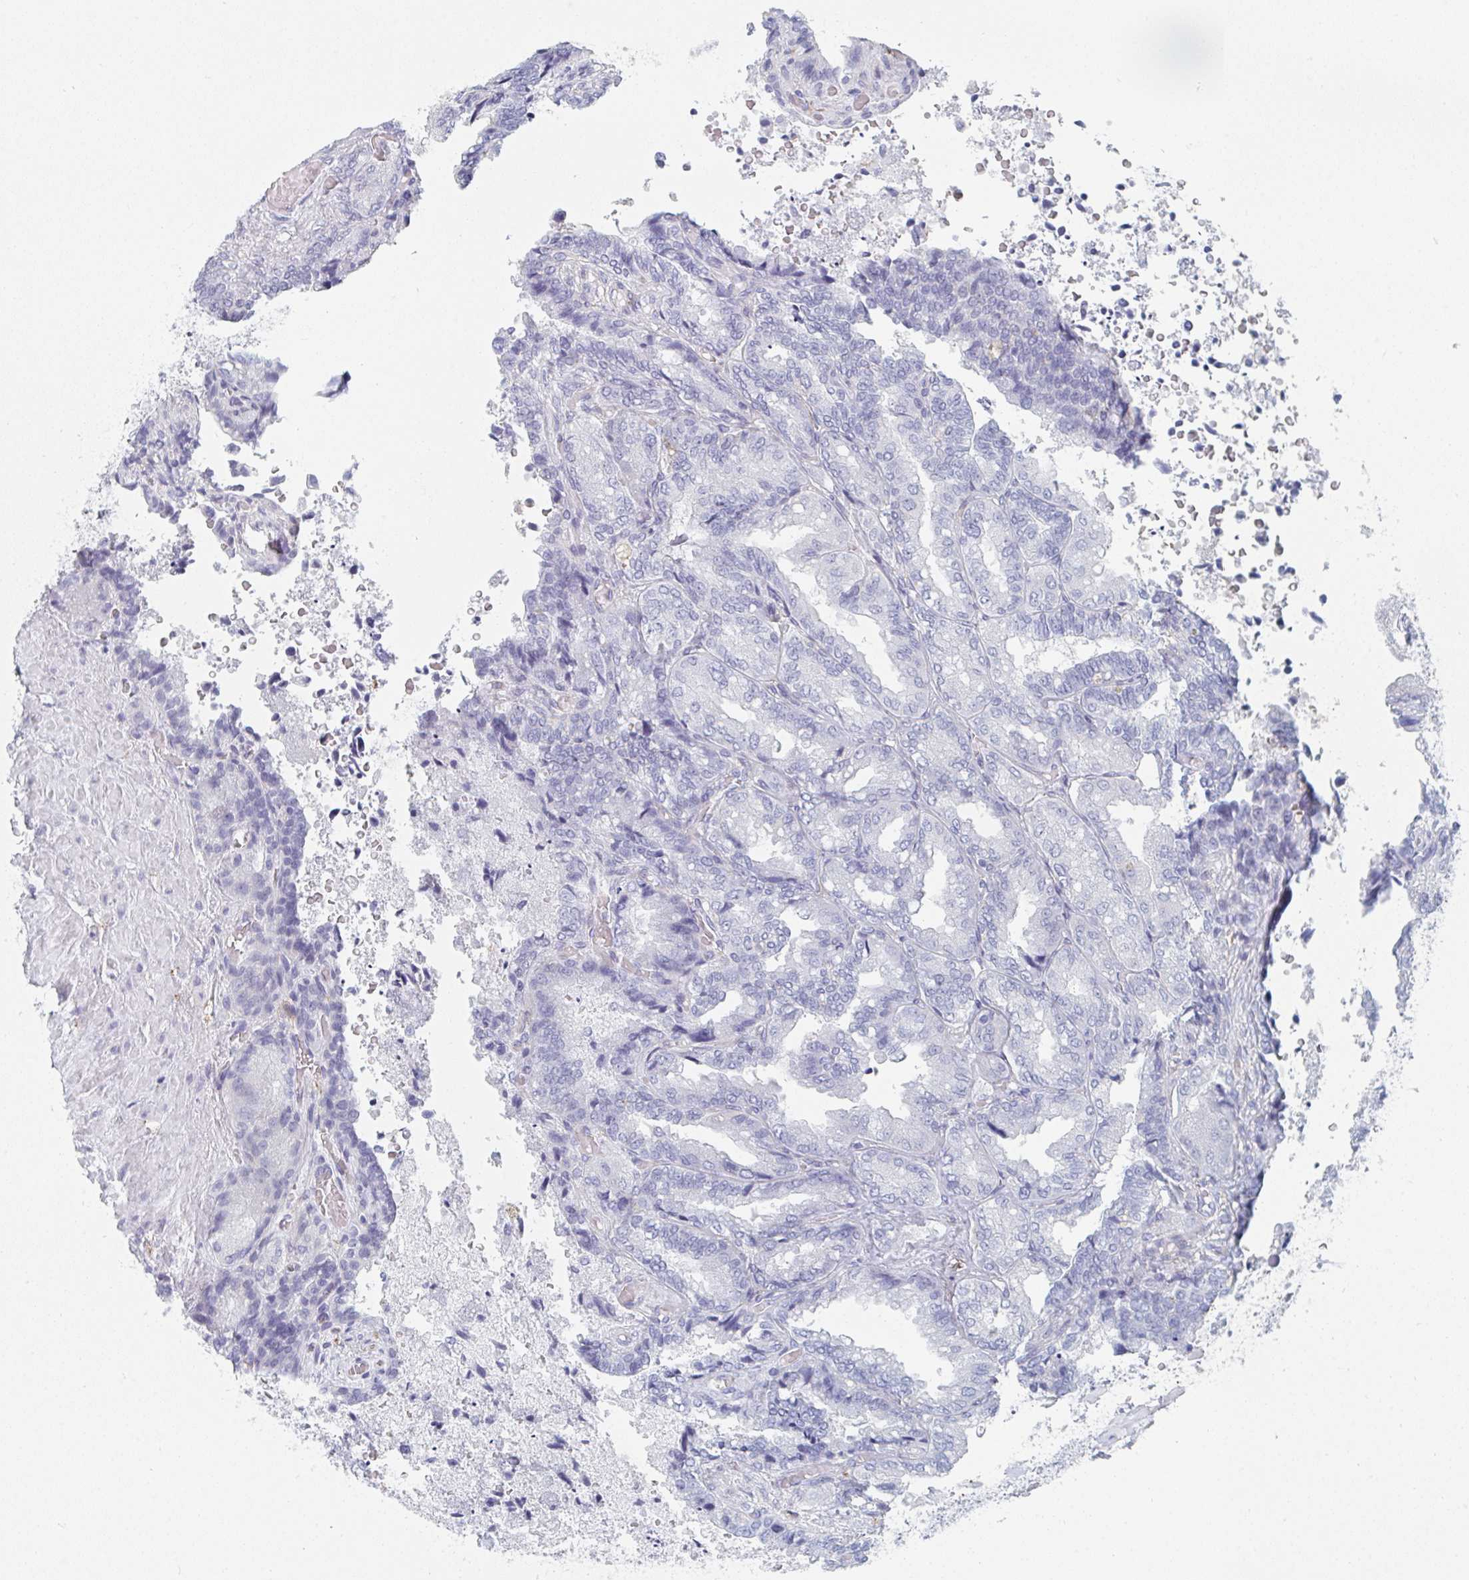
{"staining": {"intensity": "negative", "quantity": "none", "location": "none"}, "tissue": "seminal vesicle", "cell_type": "Glandular cells", "image_type": "normal", "snomed": [{"axis": "morphology", "description": "Normal tissue, NOS"}, {"axis": "topography", "description": "Seminal veicle"}], "caption": "Protein analysis of unremarkable seminal vesicle exhibits no significant expression in glandular cells. Nuclei are stained in blue.", "gene": "DAB2", "patient": {"sex": "male", "age": 68}}